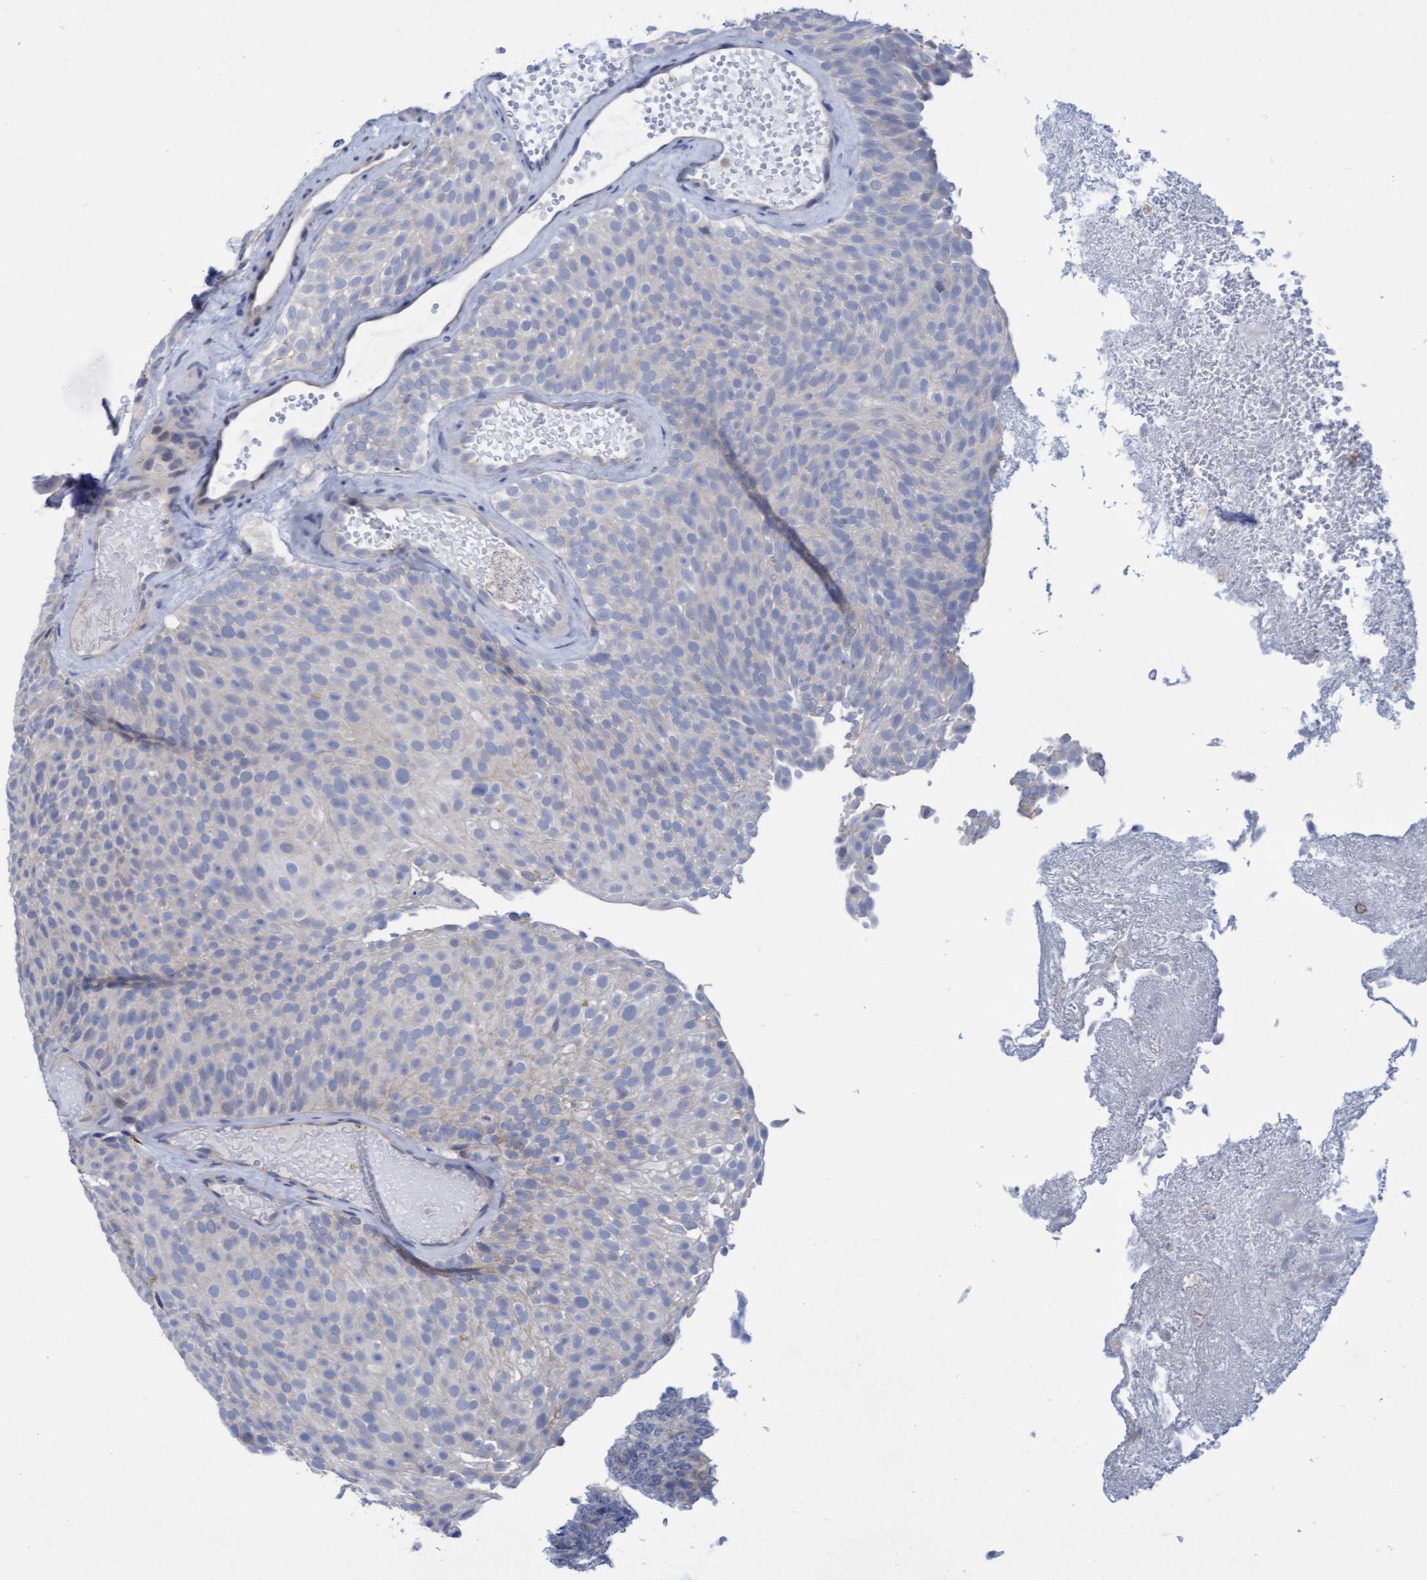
{"staining": {"intensity": "negative", "quantity": "none", "location": "none"}, "tissue": "urothelial cancer", "cell_type": "Tumor cells", "image_type": "cancer", "snomed": [{"axis": "morphology", "description": "Urothelial carcinoma, Low grade"}, {"axis": "topography", "description": "Urinary bladder"}], "caption": "This is an immunohistochemistry image of urothelial carcinoma (low-grade). There is no expression in tumor cells.", "gene": "FNBP1", "patient": {"sex": "male", "age": 78}}